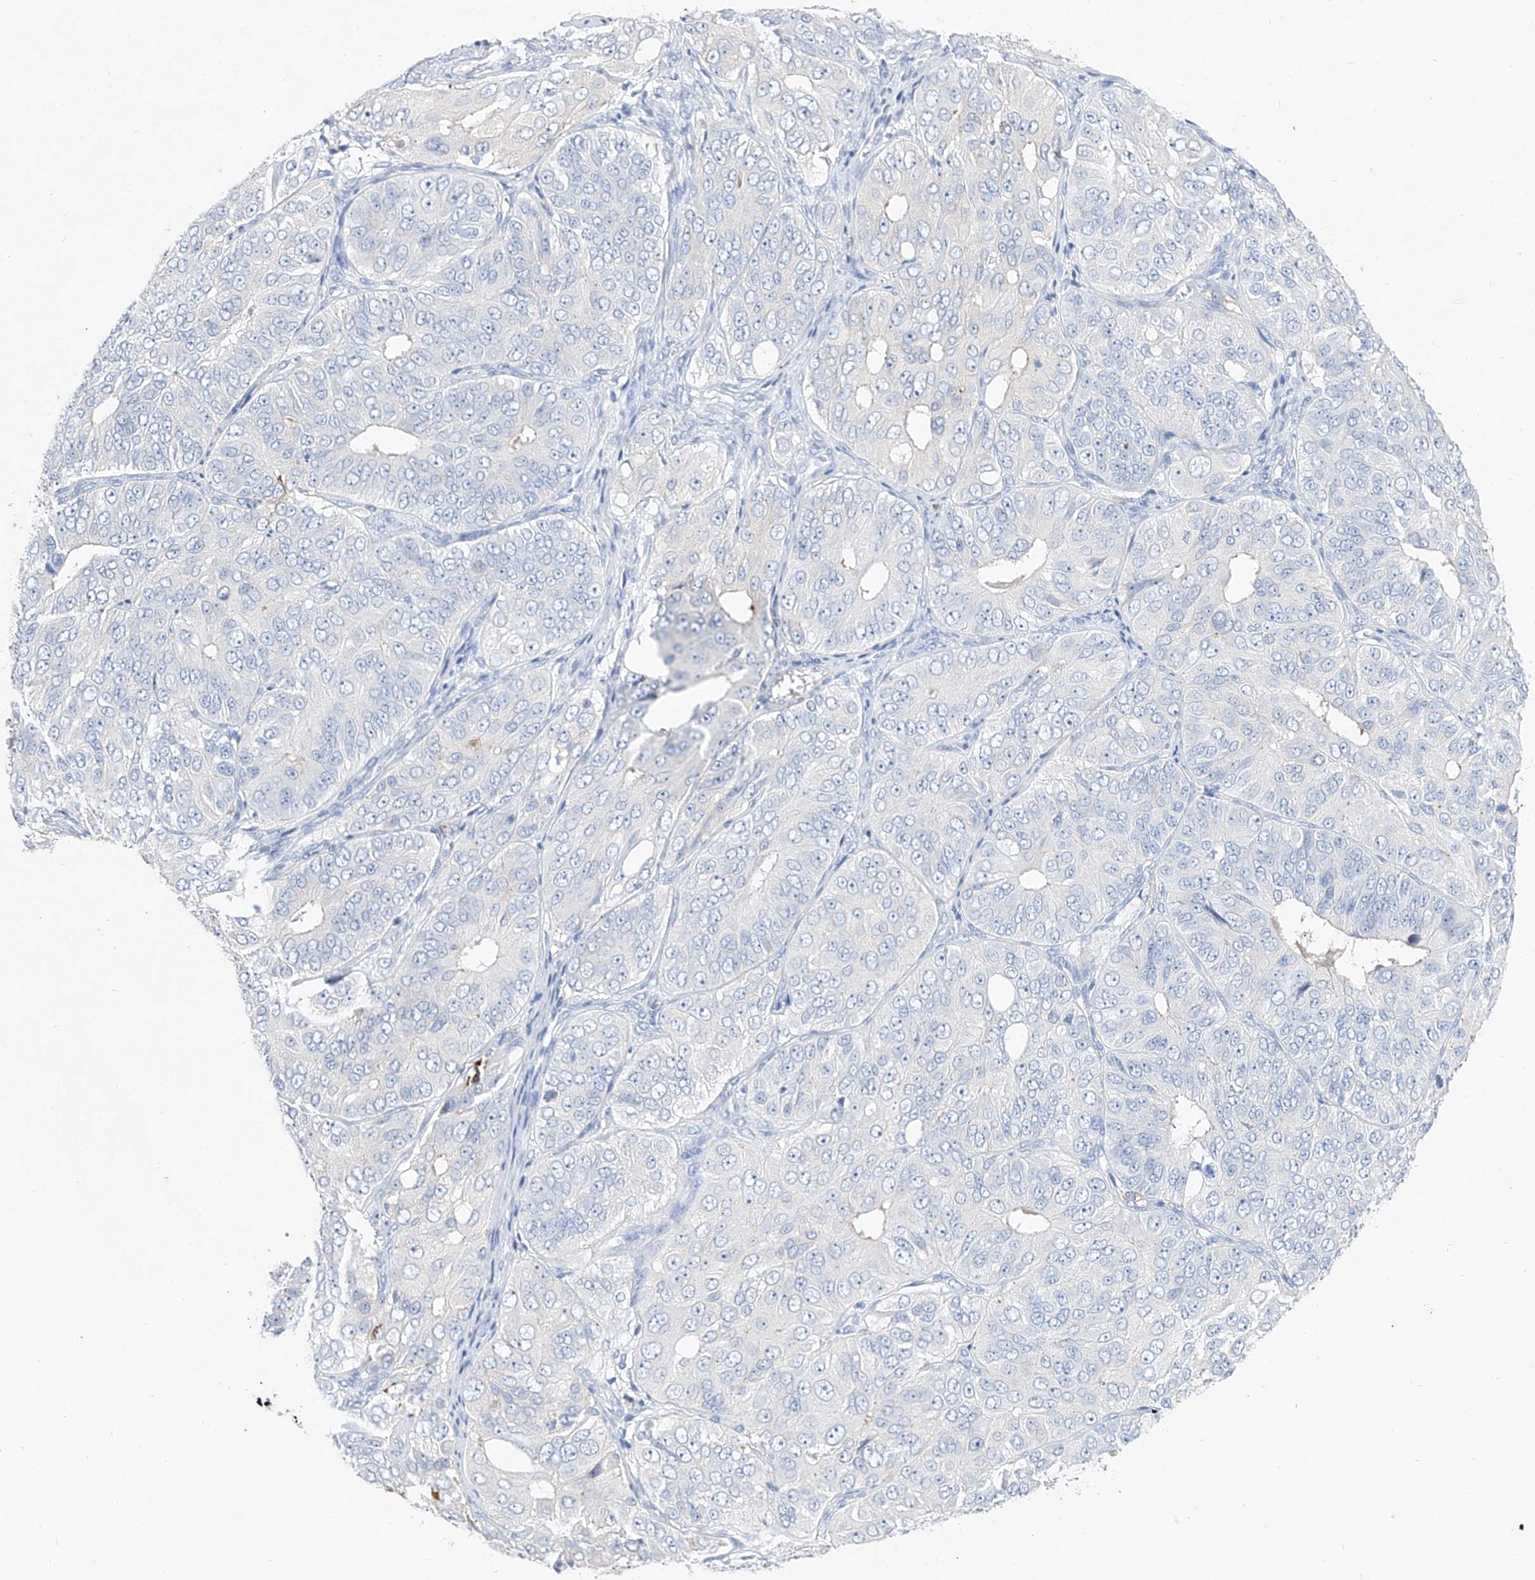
{"staining": {"intensity": "negative", "quantity": "none", "location": "none"}, "tissue": "ovarian cancer", "cell_type": "Tumor cells", "image_type": "cancer", "snomed": [{"axis": "morphology", "description": "Carcinoma, endometroid"}, {"axis": "topography", "description": "Ovary"}], "caption": "This is a image of IHC staining of ovarian cancer (endometroid carcinoma), which shows no staining in tumor cells.", "gene": "TM7SF2", "patient": {"sex": "female", "age": 51}}